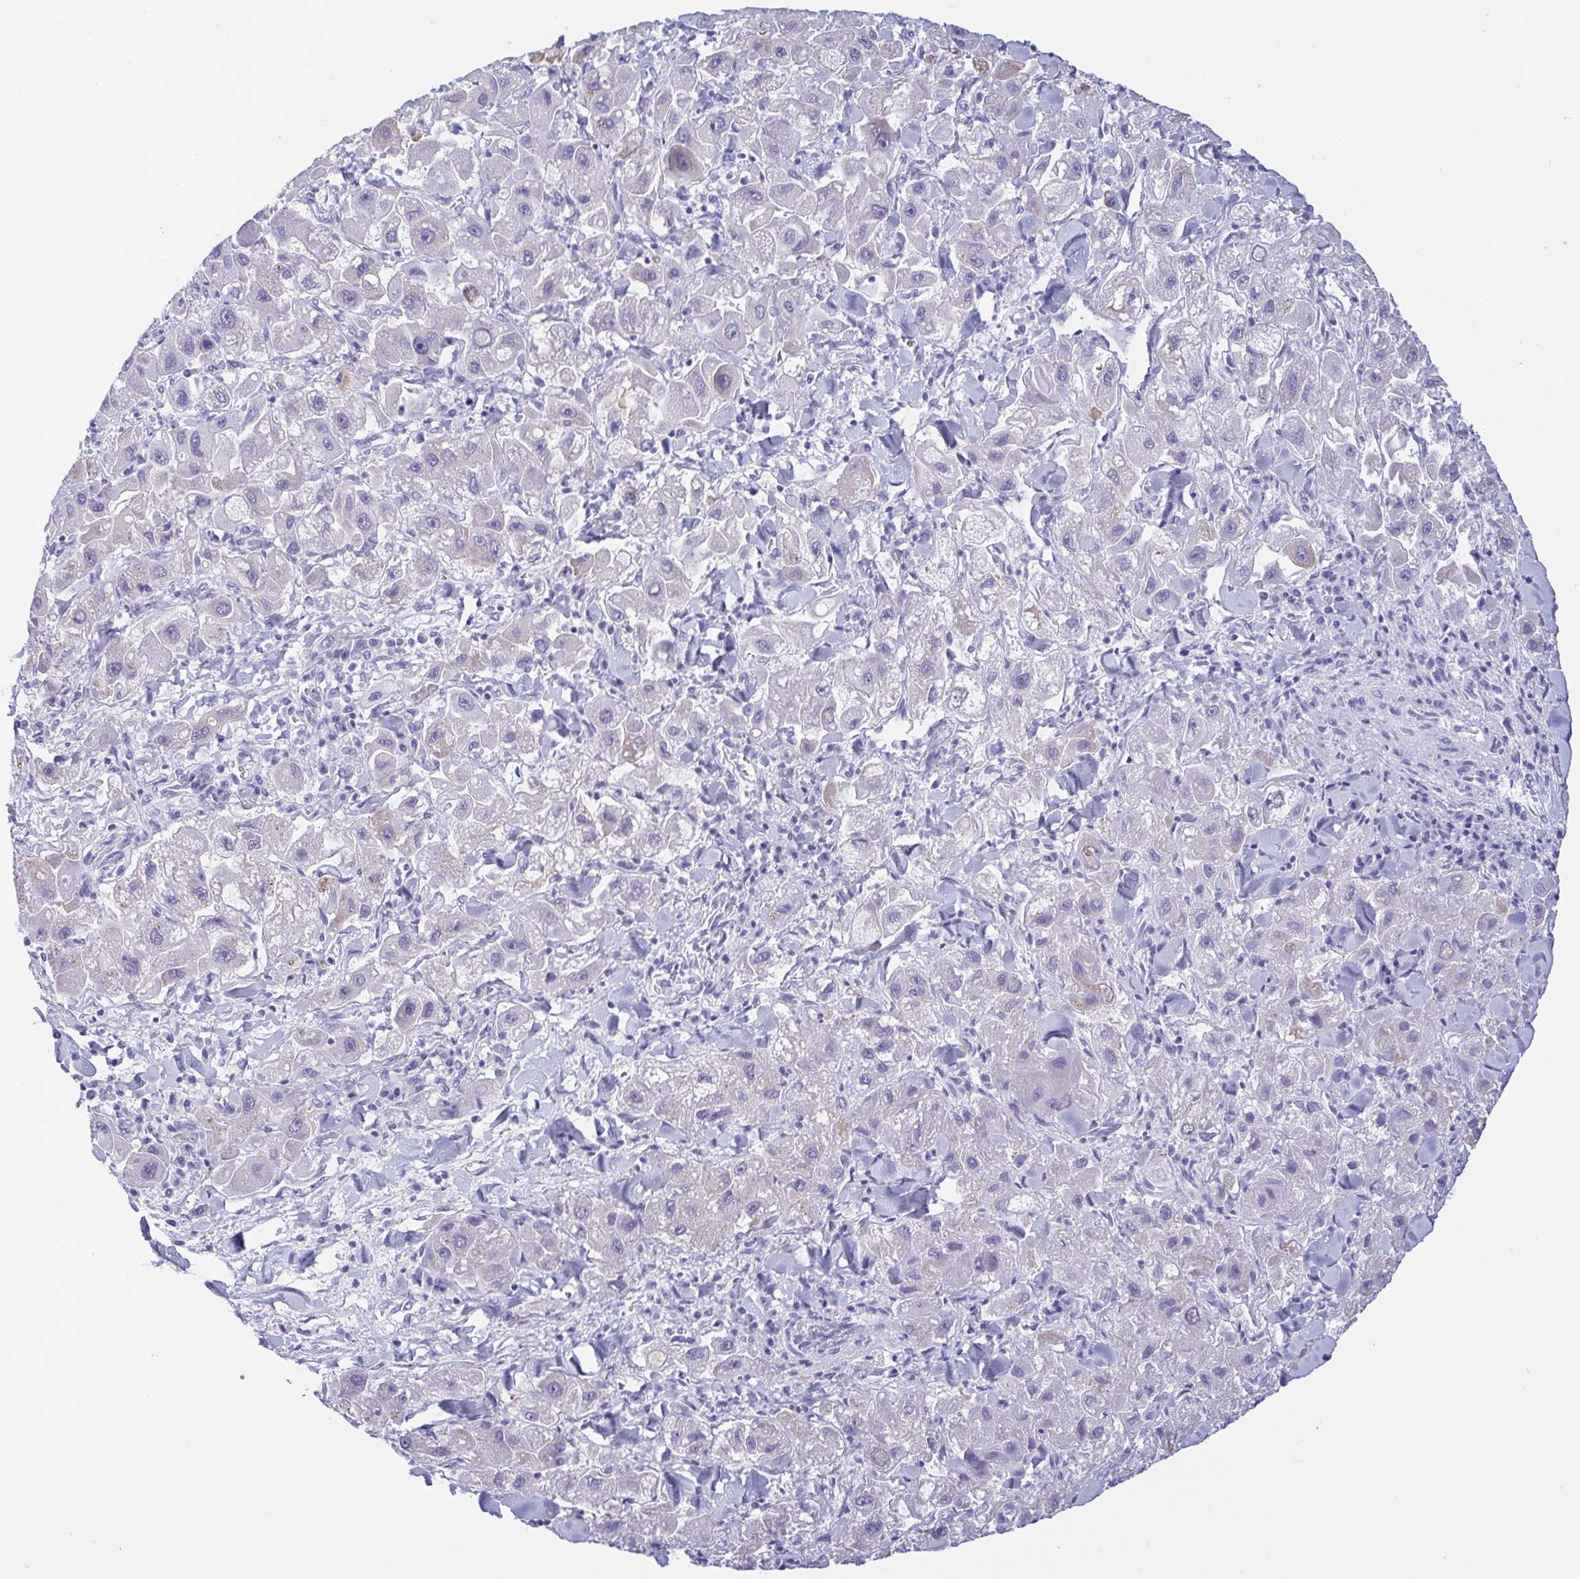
{"staining": {"intensity": "negative", "quantity": "none", "location": "none"}, "tissue": "liver cancer", "cell_type": "Tumor cells", "image_type": "cancer", "snomed": [{"axis": "morphology", "description": "Carcinoma, Hepatocellular, NOS"}, {"axis": "topography", "description": "Liver"}], "caption": "Tumor cells show no significant expression in liver hepatocellular carcinoma.", "gene": "GKN1", "patient": {"sex": "male", "age": 24}}